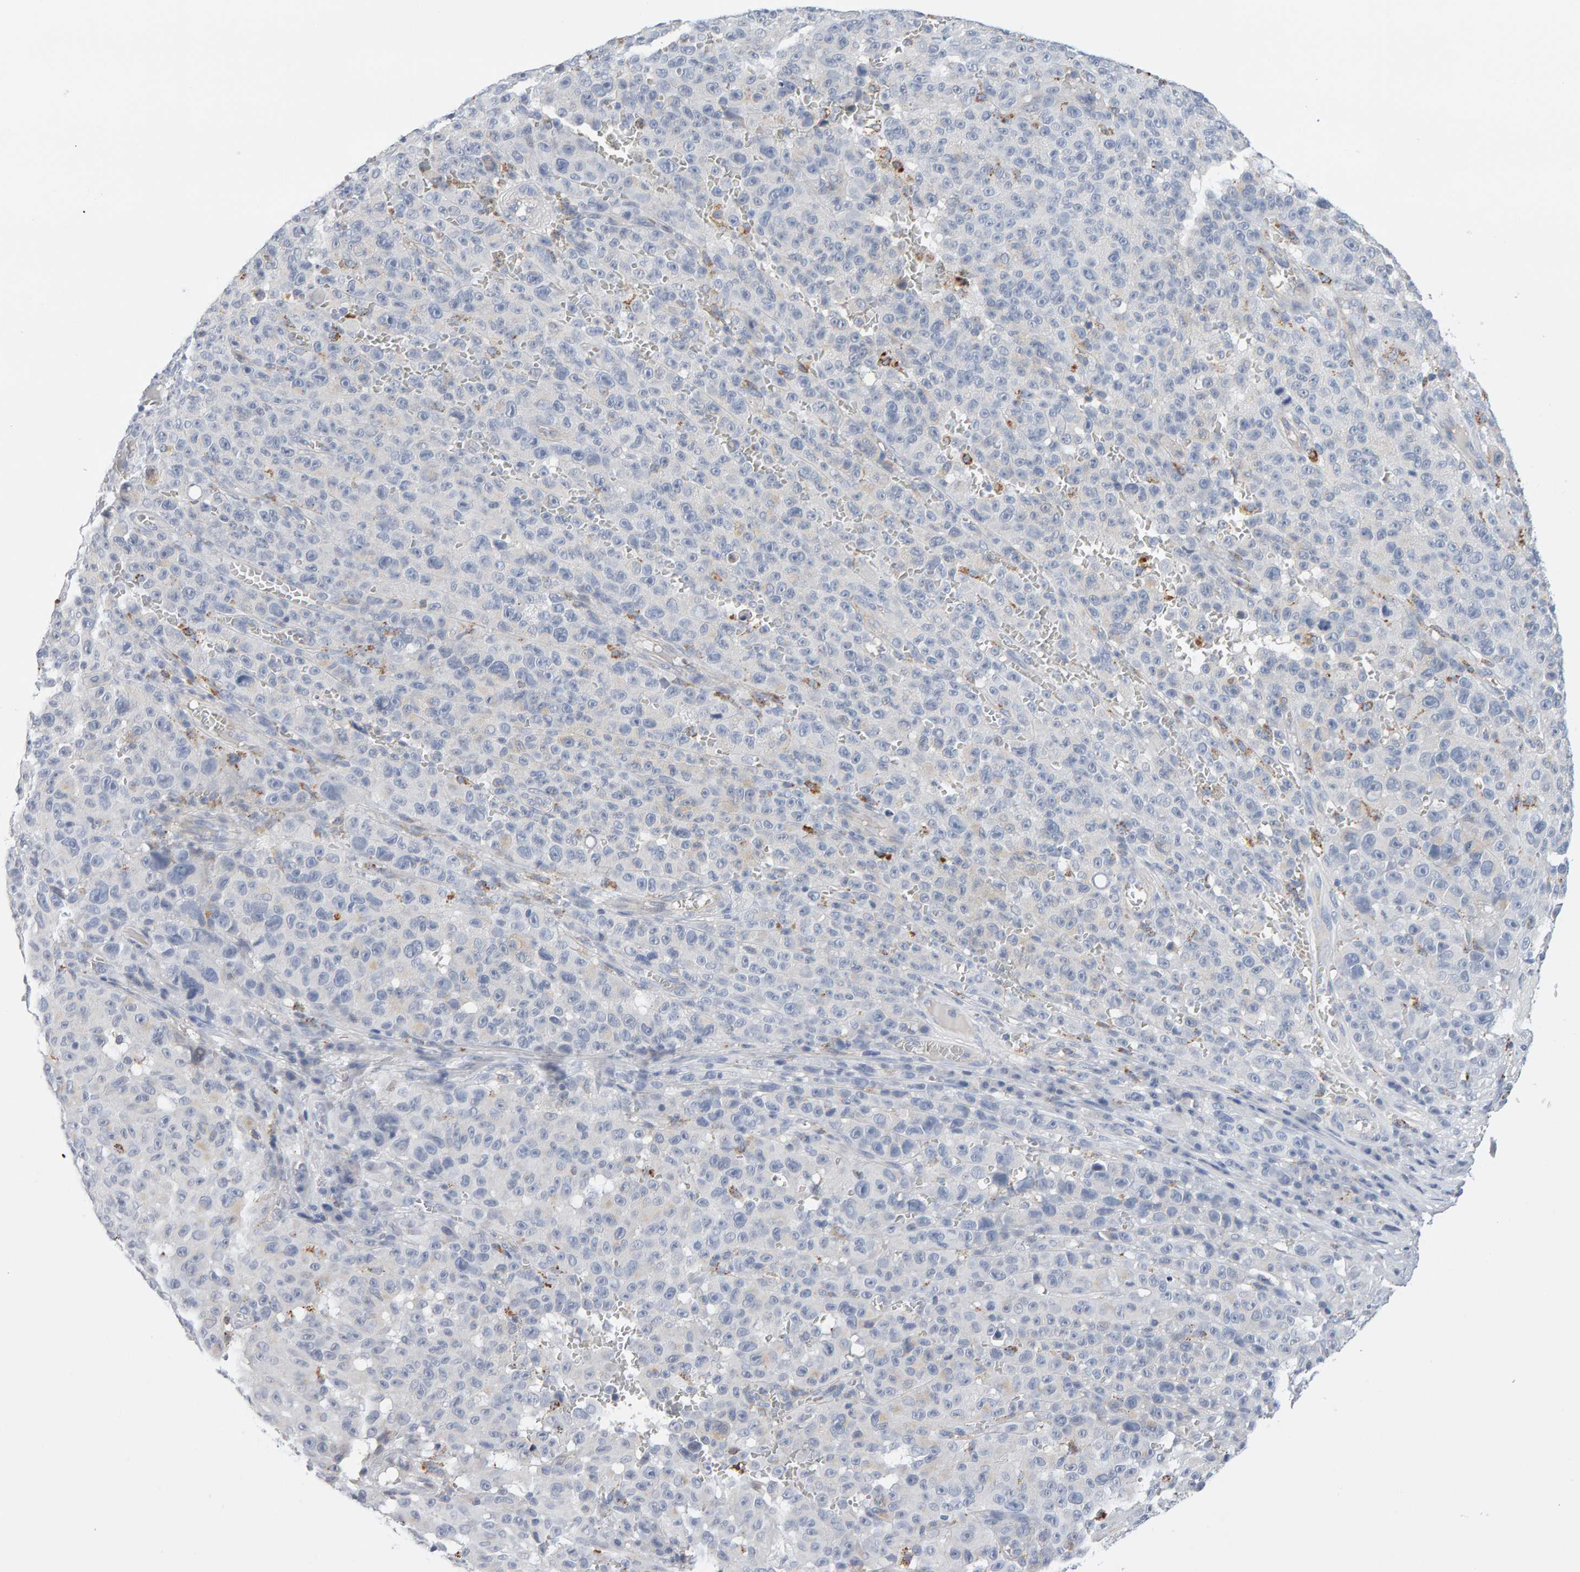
{"staining": {"intensity": "negative", "quantity": "none", "location": "none"}, "tissue": "melanoma", "cell_type": "Tumor cells", "image_type": "cancer", "snomed": [{"axis": "morphology", "description": "Malignant melanoma, NOS"}, {"axis": "topography", "description": "Skin"}], "caption": "An image of human melanoma is negative for staining in tumor cells.", "gene": "METRNL", "patient": {"sex": "female", "age": 82}}